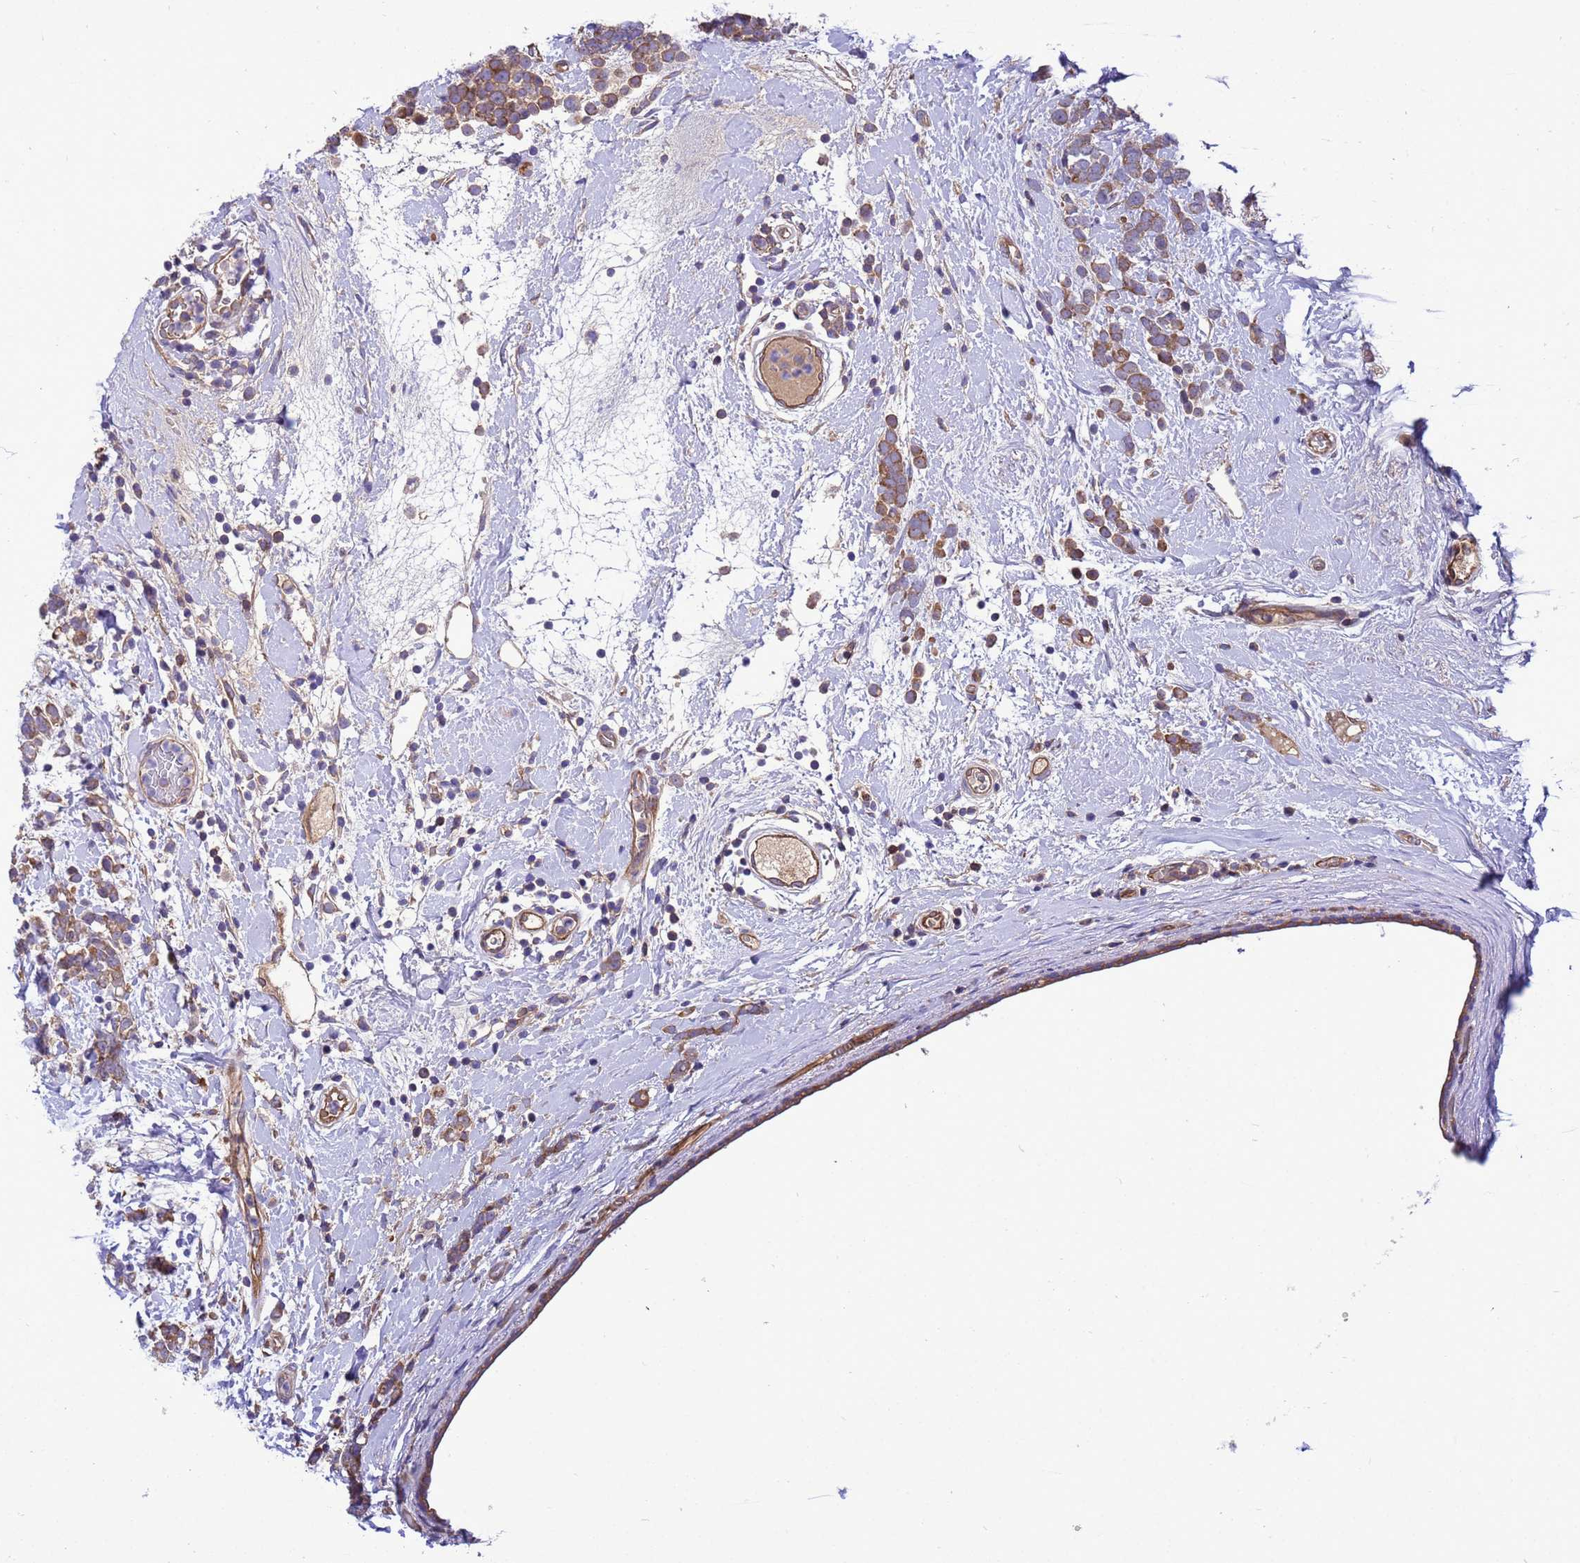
{"staining": {"intensity": "moderate", "quantity": ">75%", "location": "cytoplasmic/membranous"}, "tissue": "breast cancer", "cell_type": "Tumor cells", "image_type": "cancer", "snomed": [{"axis": "morphology", "description": "Lobular carcinoma"}, {"axis": "topography", "description": "Breast"}], "caption": "The micrograph exhibits immunohistochemical staining of breast lobular carcinoma. There is moderate cytoplasmic/membranous expression is seen in about >75% of tumor cells. The protein is shown in brown color, while the nuclei are stained blue.", "gene": "RABEP2", "patient": {"sex": "female", "age": 58}}